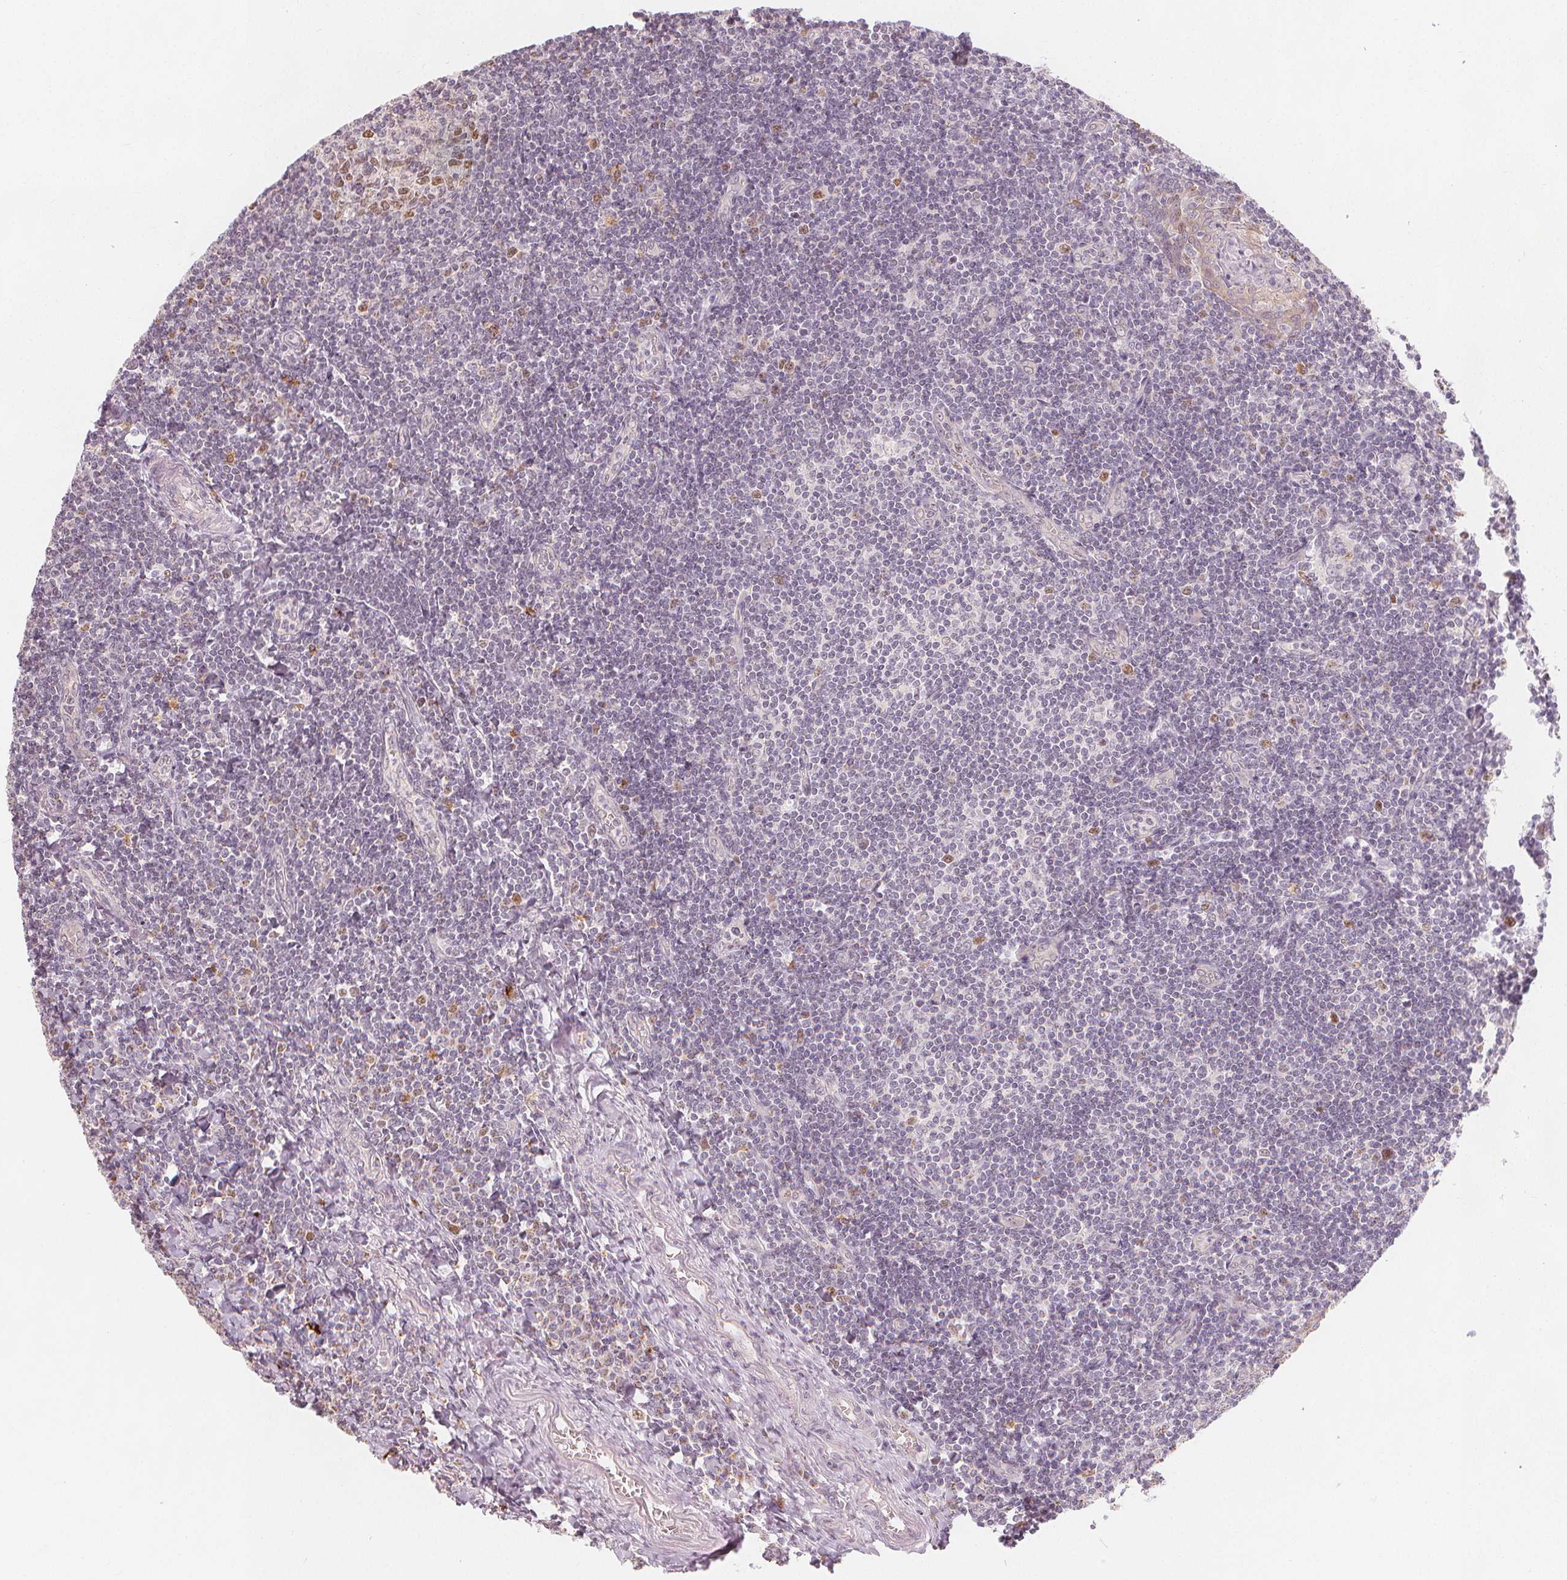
{"staining": {"intensity": "moderate", "quantity": "25%-75%", "location": "nuclear"}, "tissue": "tonsil", "cell_type": "Germinal center cells", "image_type": "normal", "snomed": [{"axis": "morphology", "description": "Normal tissue, NOS"}, {"axis": "morphology", "description": "Inflammation, NOS"}, {"axis": "topography", "description": "Tonsil"}], "caption": "Immunohistochemical staining of benign tonsil demonstrates 25%-75% levels of moderate nuclear protein expression in approximately 25%-75% of germinal center cells. The protein is stained brown, and the nuclei are stained in blue (DAB (3,3'-diaminobenzidine) IHC with brightfield microscopy, high magnification).", "gene": "TIPIN", "patient": {"sex": "female", "age": 31}}